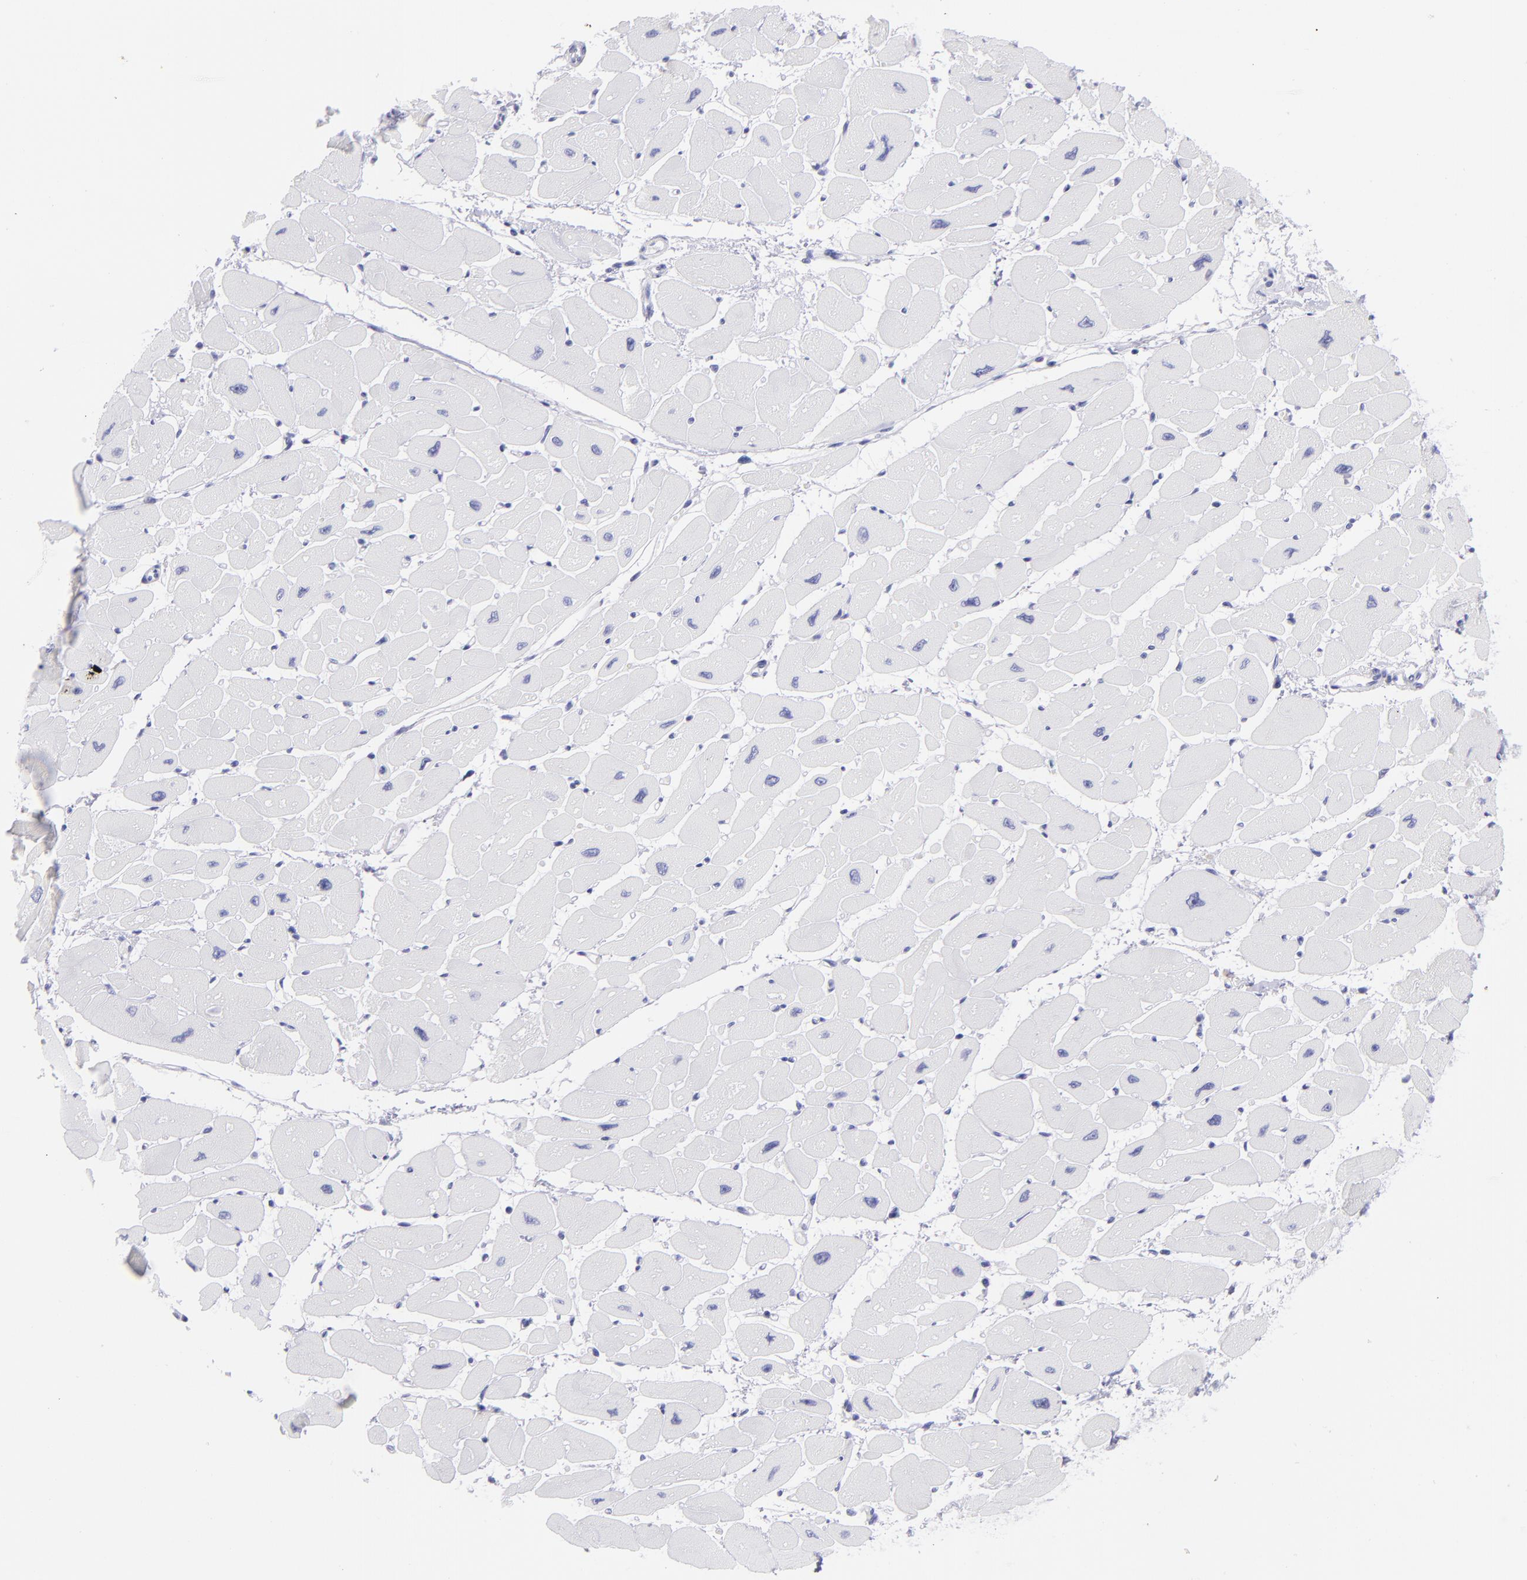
{"staining": {"intensity": "negative", "quantity": "none", "location": "none"}, "tissue": "heart muscle", "cell_type": "Cardiomyocytes", "image_type": "normal", "snomed": [{"axis": "morphology", "description": "Normal tissue, NOS"}, {"axis": "topography", "description": "Heart"}], "caption": "Histopathology image shows no protein expression in cardiomyocytes of benign heart muscle. (DAB (3,3'-diaminobenzidine) immunohistochemistry, high magnification).", "gene": "PIP", "patient": {"sex": "female", "age": 54}}